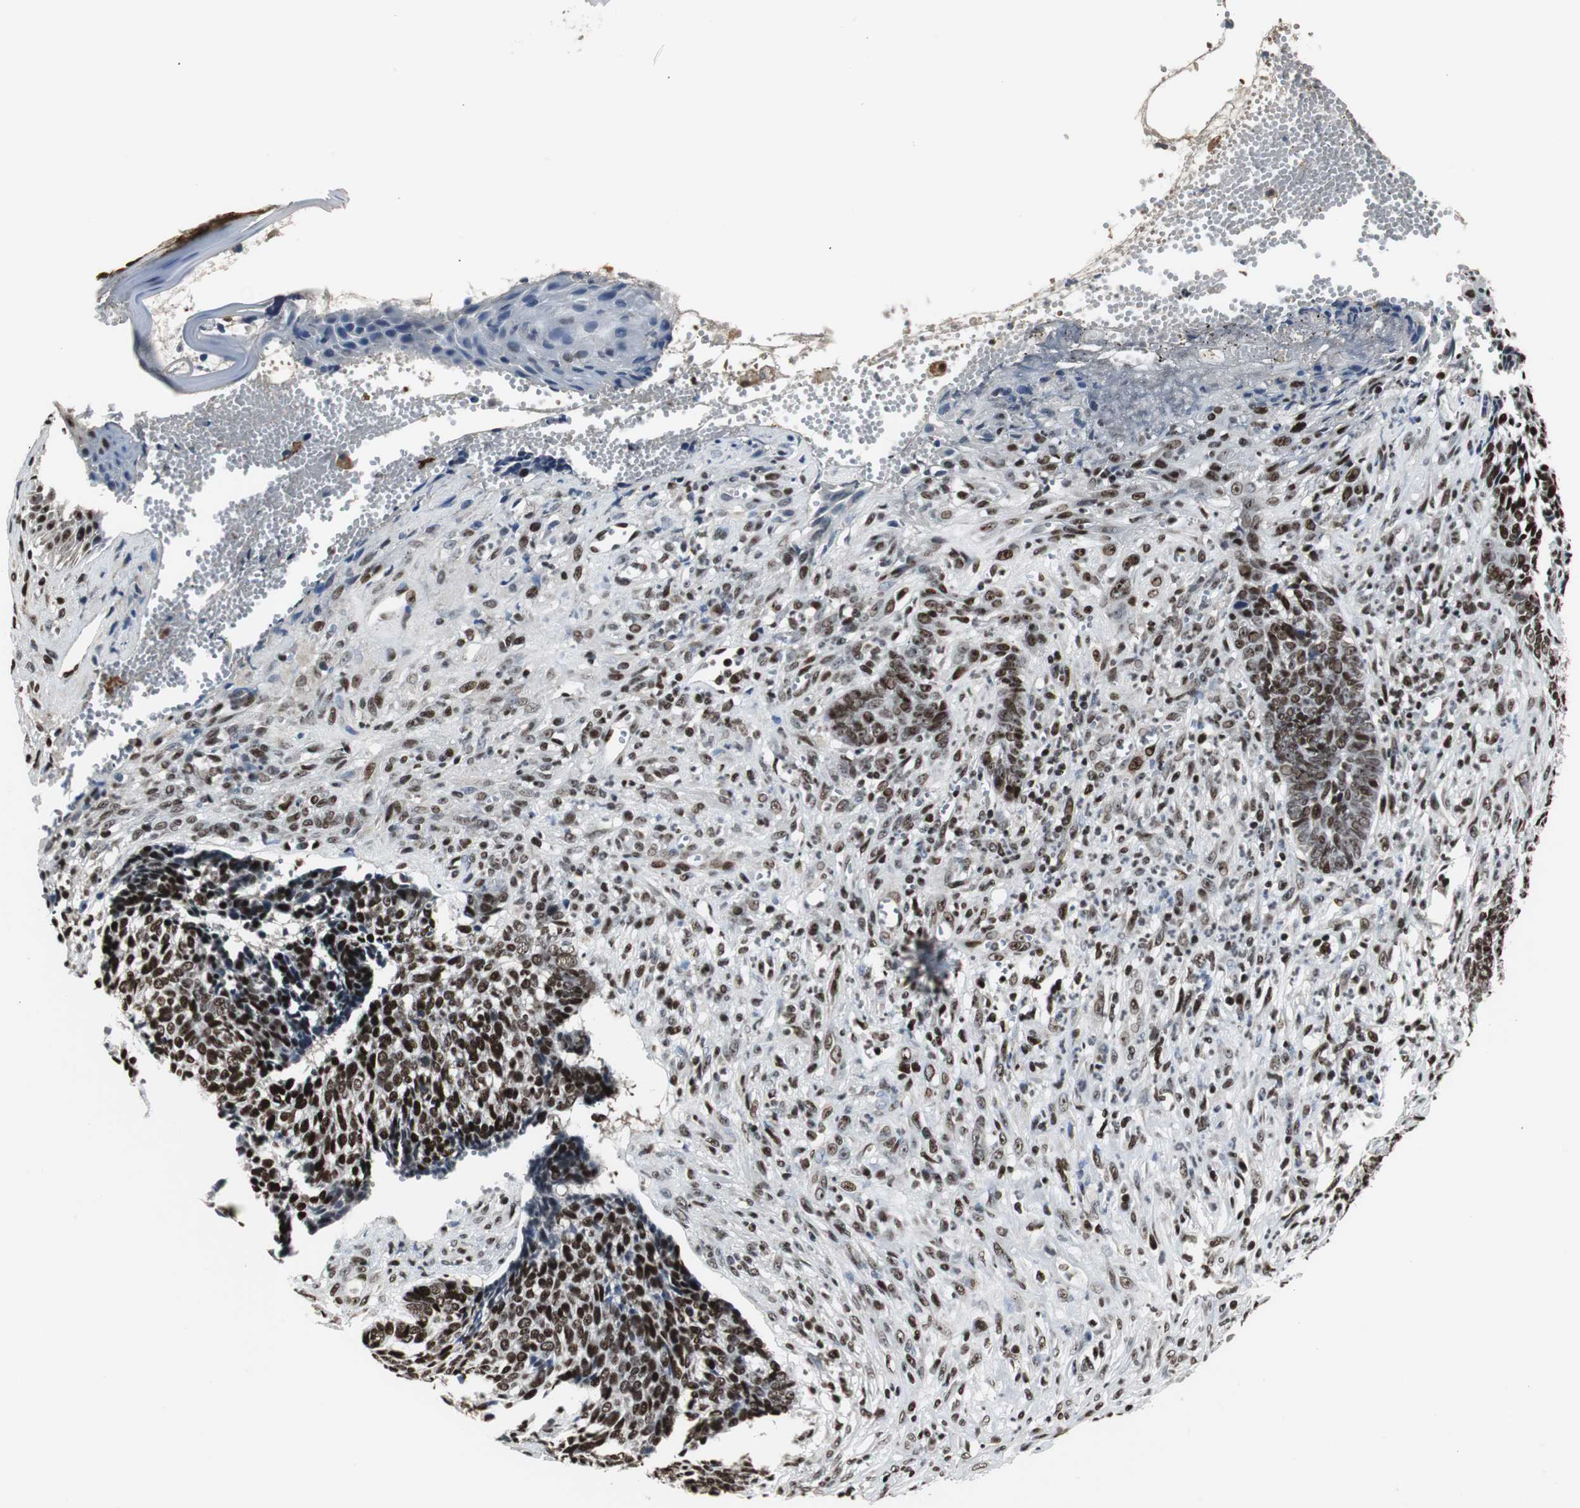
{"staining": {"intensity": "strong", "quantity": ">75%", "location": "nuclear"}, "tissue": "skin cancer", "cell_type": "Tumor cells", "image_type": "cancer", "snomed": [{"axis": "morphology", "description": "Basal cell carcinoma"}, {"axis": "topography", "description": "Skin"}], "caption": "Protein expression analysis of human skin basal cell carcinoma reveals strong nuclear staining in approximately >75% of tumor cells. The staining was performed using DAB, with brown indicating positive protein expression. Nuclei are stained blue with hematoxylin.", "gene": "PARN", "patient": {"sex": "male", "age": 84}}